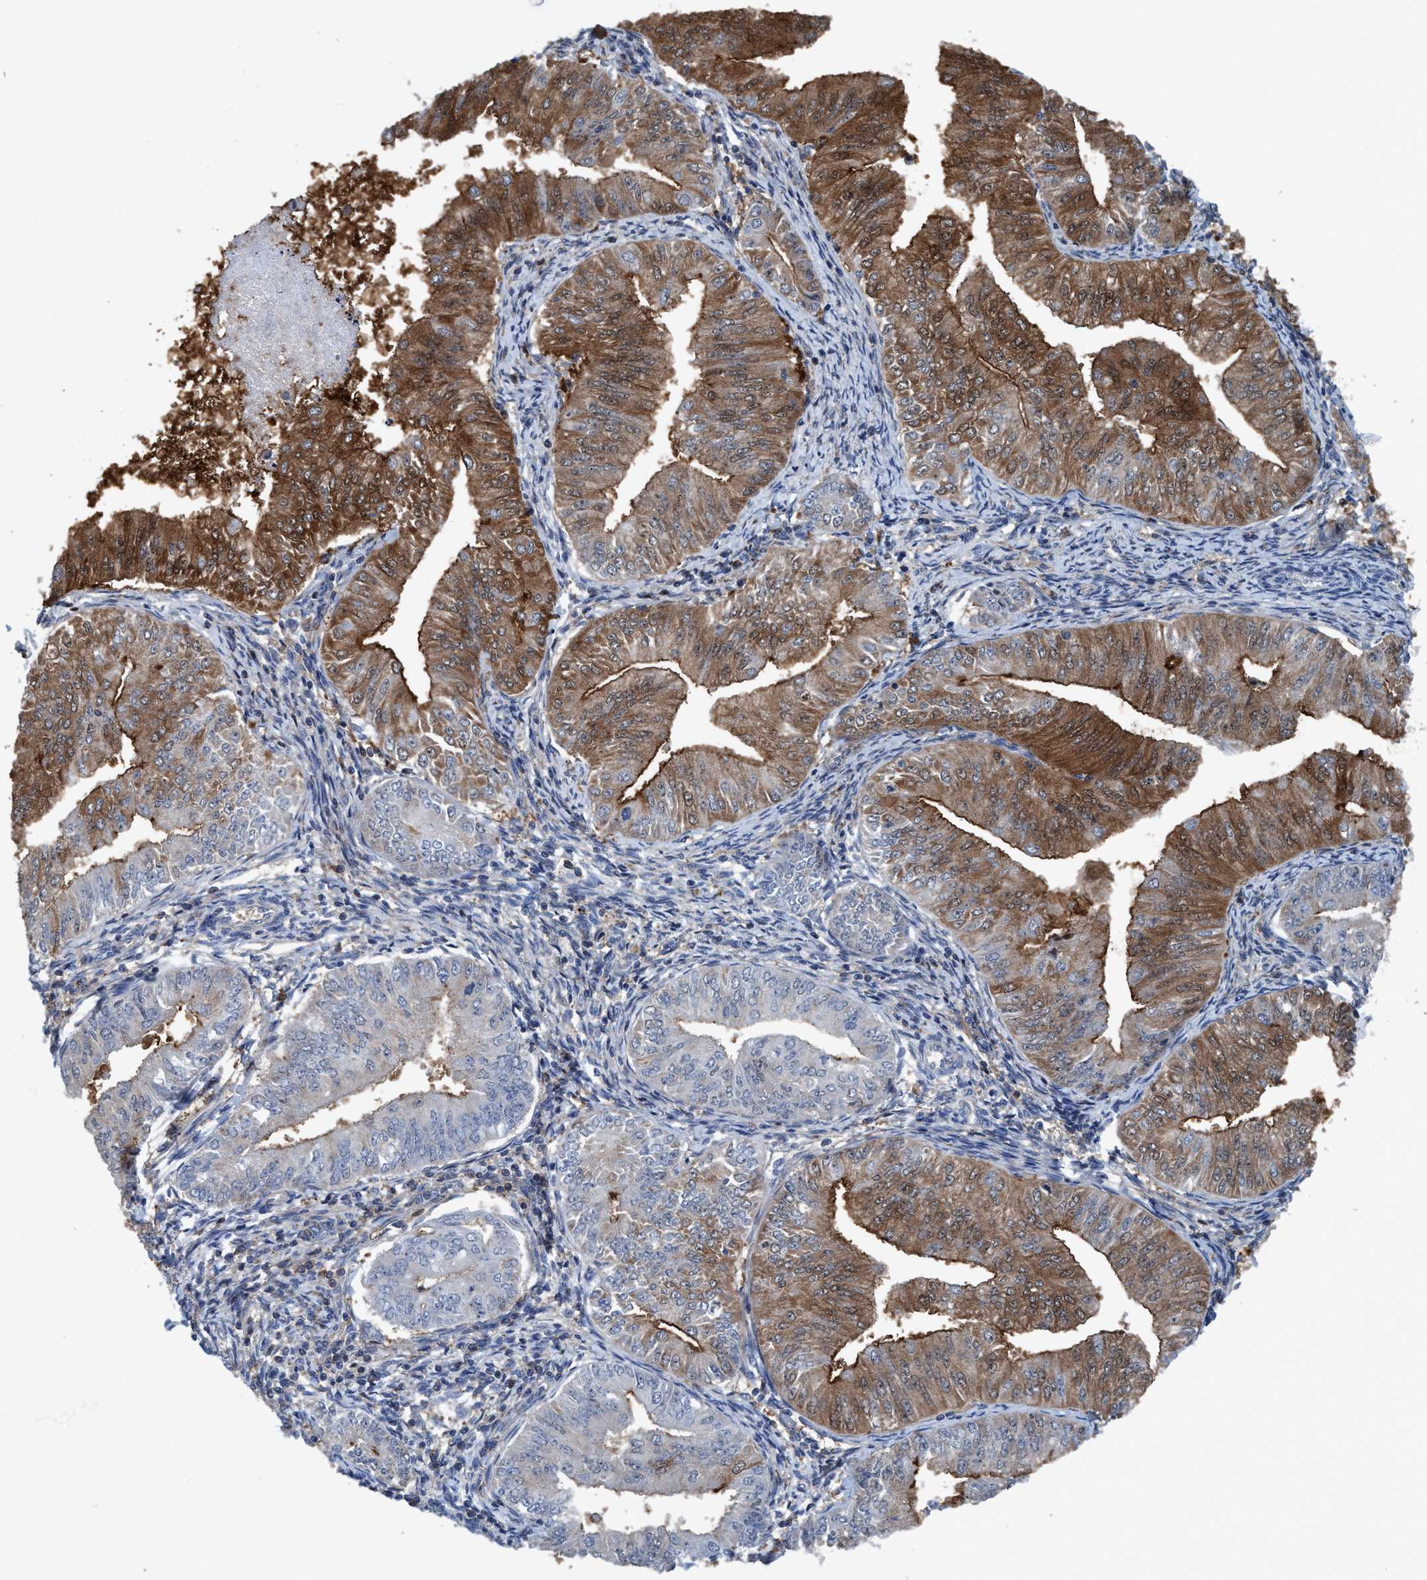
{"staining": {"intensity": "moderate", "quantity": "25%-75%", "location": "cytoplasmic/membranous,nuclear"}, "tissue": "endometrial cancer", "cell_type": "Tumor cells", "image_type": "cancer", "snomed": [{"axis": "morphology", "description": "Normal tissue, NOS"}, {"axis": "morphology", "description": "Adenocarcinoma, NOS"}, {"axis": "topography", "description": "Endometrium"}], "caption": "This is a photomicrograph of IHC staining of endometrial adenocarcinoma, which shows moderate positivity in the cytoplasmic/membranous and nuclear of tumor cells.", "gene": "NMT1", "patient": {"sex": "female", "age": 53}}